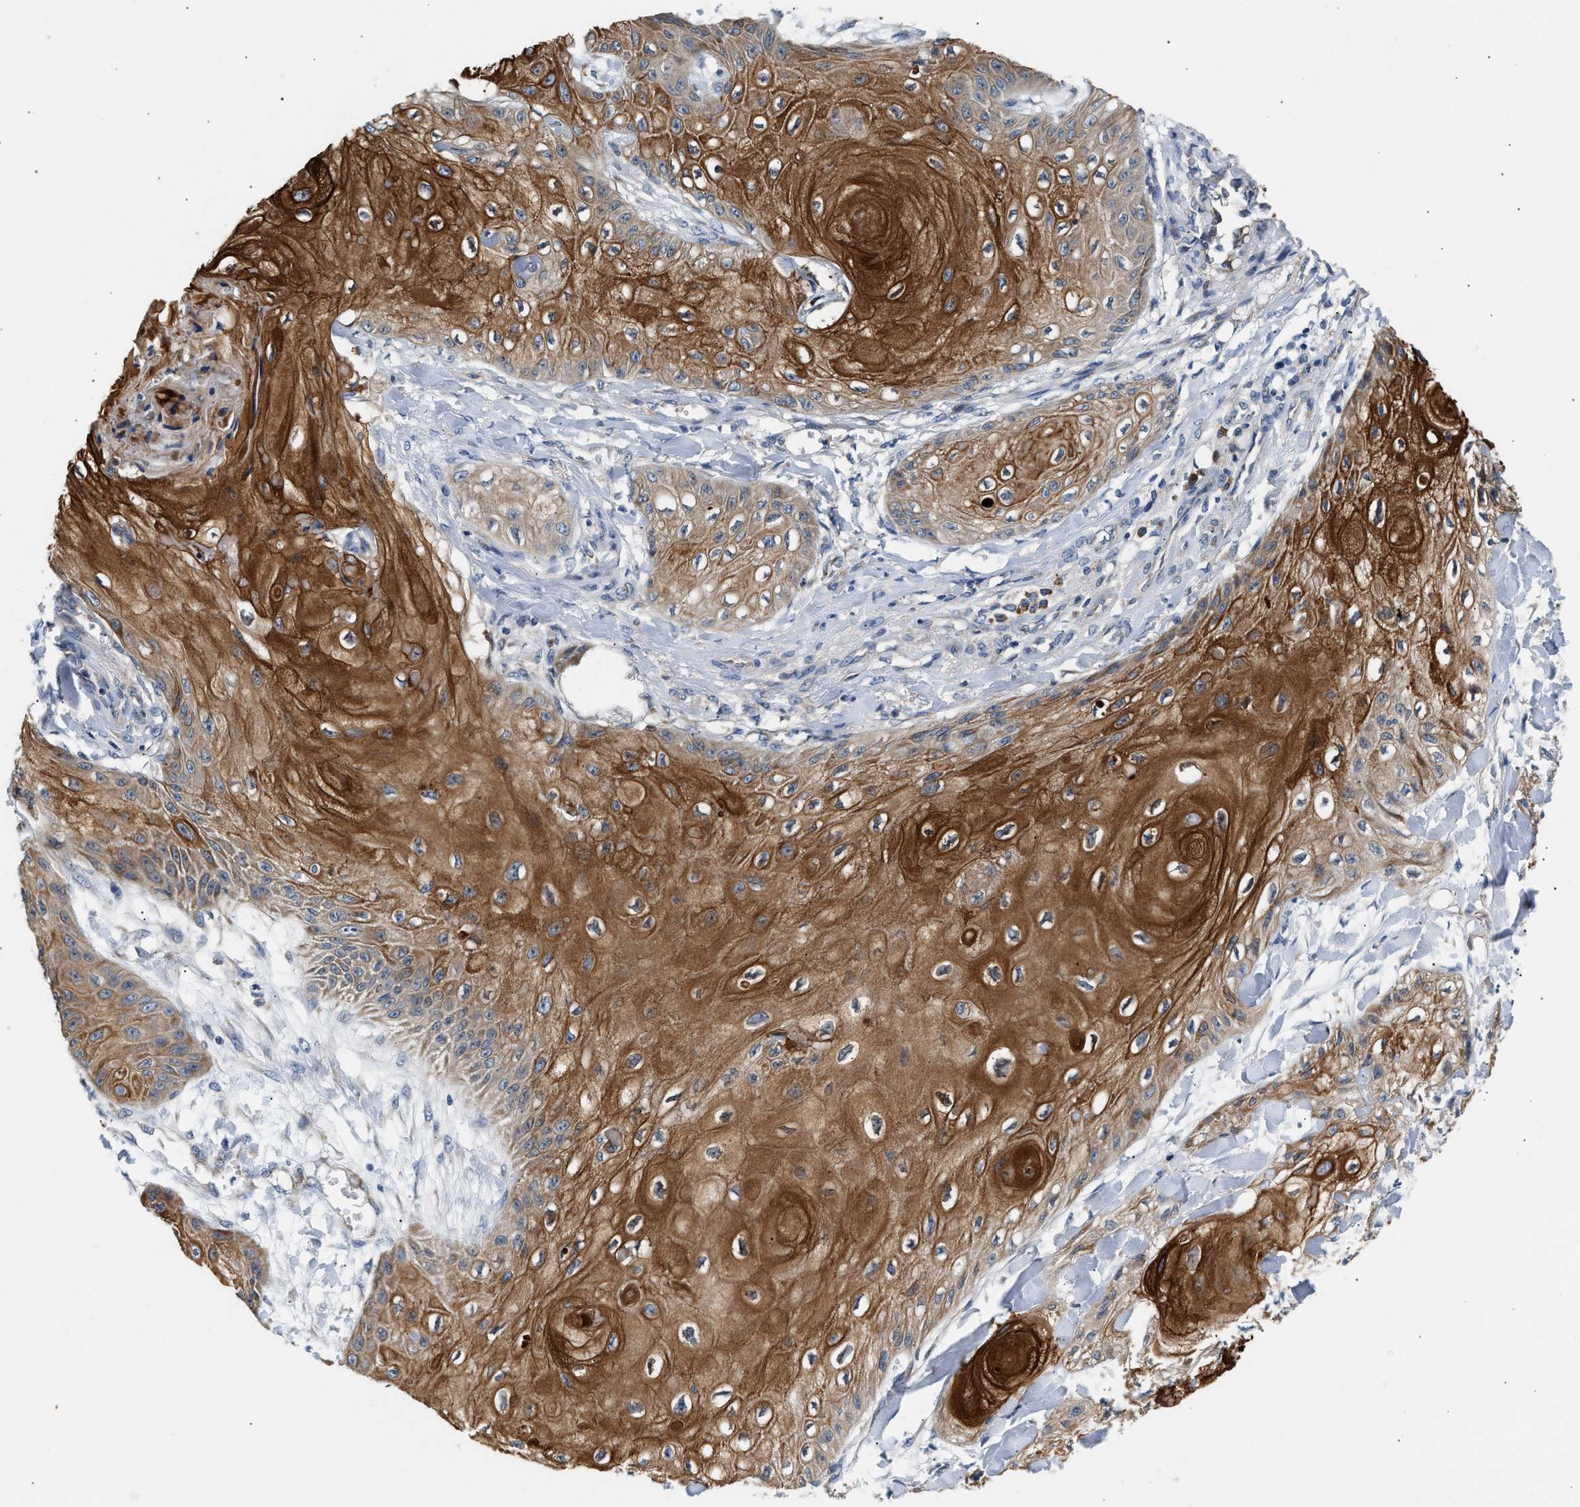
{"staining": {"intensity": "strong", "quantity": "25%-75%", "location": "cytoplasmic/membranous"}, "tissue": "skin cancer", "cell_type": "Tumor cells", "image_type": "cancer", "snomed": [{"axis": "morphology", "description": "Squamous cell carcinoma, NOS"}, {"axis": "topography", "description": "Skin"}], "caption": "Skin cancer was stained to show a protein in brown. There is high levels of strong cytoplasmic/membranous staining in about 25%-75% of tumor cells. The protein of interest is shown in brown color, while the nuclei are stained blue.", "gene": "IFT74", "patient": {"sex": "male", "age": 74}}